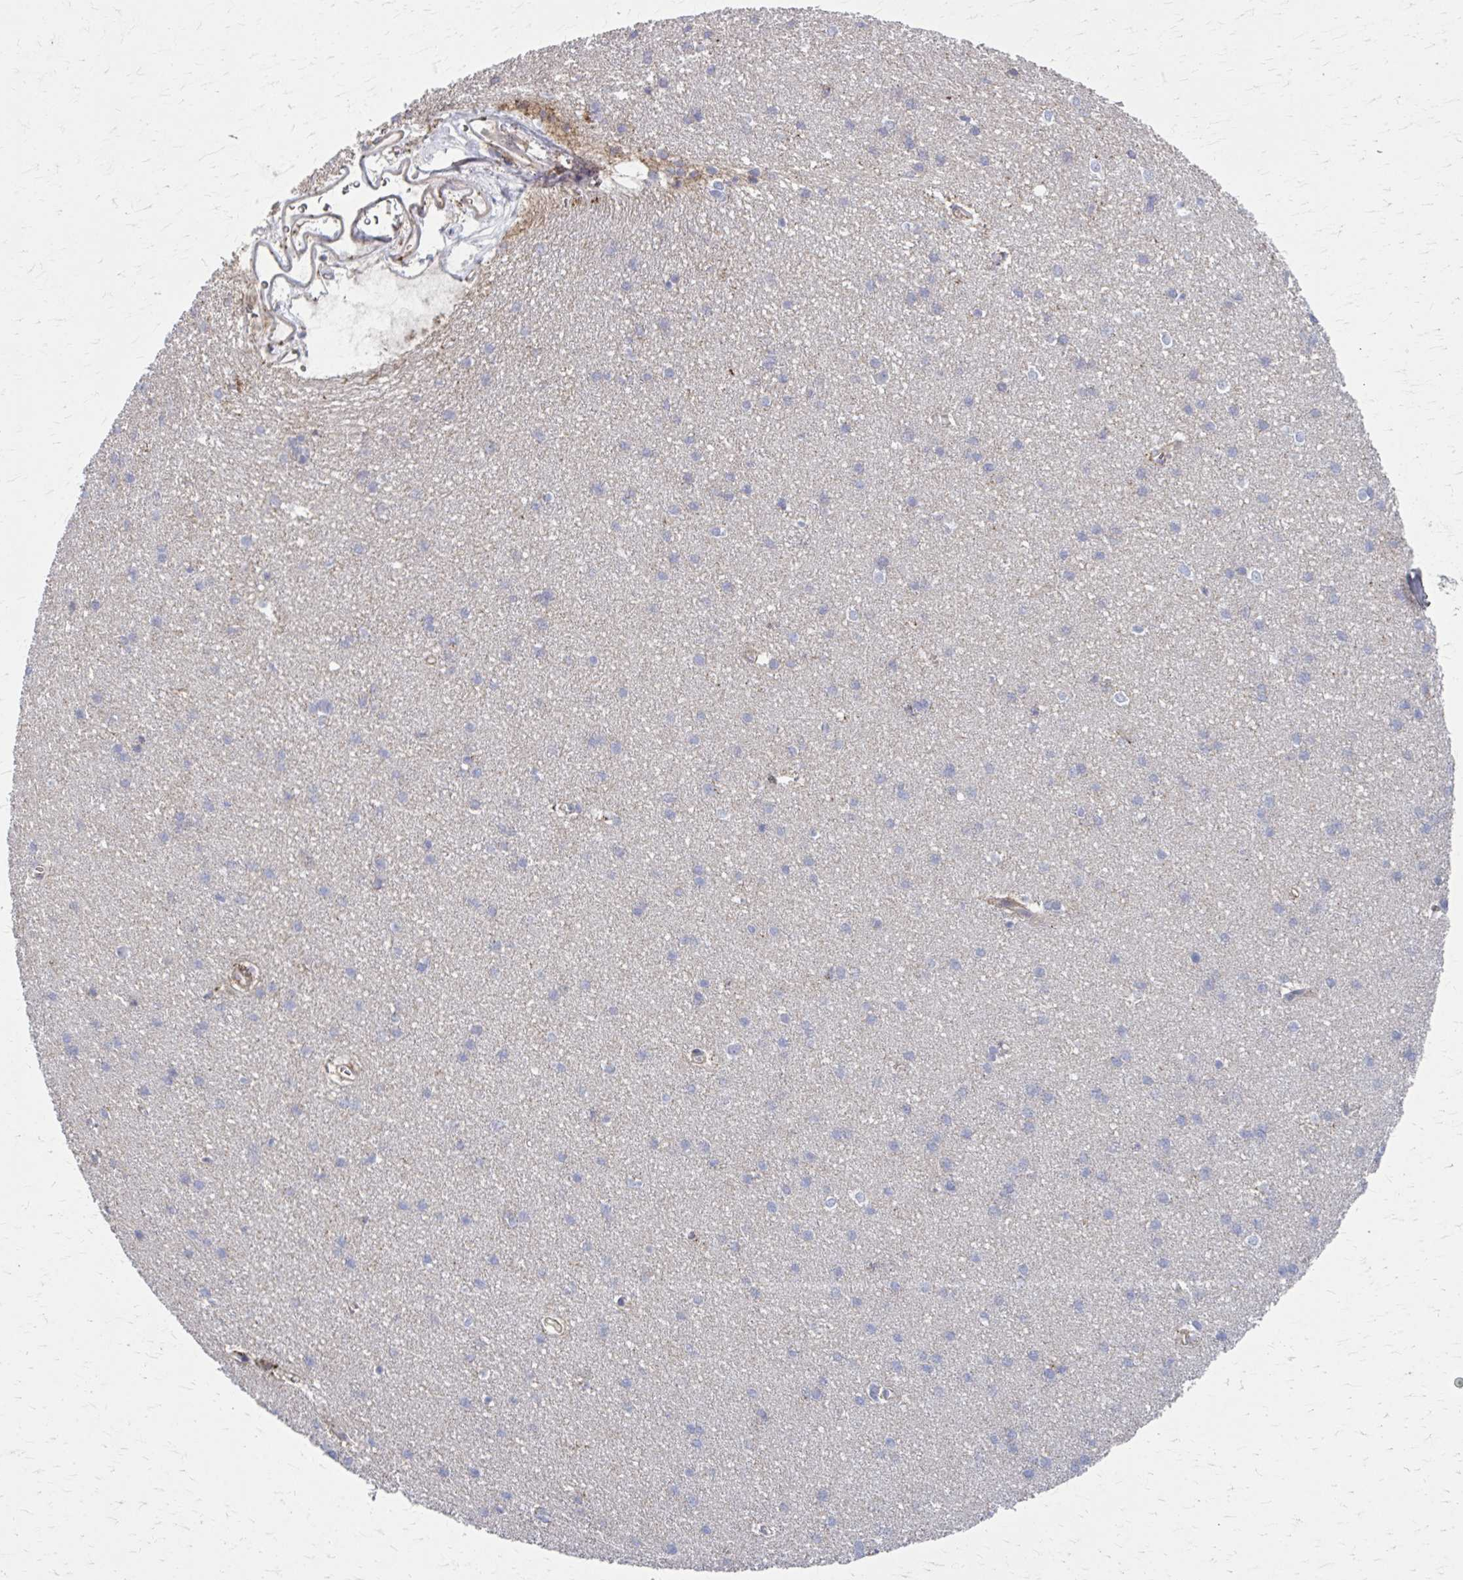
{"staining": {"intensity": "weak", "quantity": "25%-75%", "location": "cytoplasmic/membranous"}, "tissue": "cerebral cortex", "cell_type": "Endothelial cells", "image_type": "normal", "snomed": [{"axis": "morphology", "description": "Normal tissue, NOS"}, {"axis": "topography", "description": "Cerebral cortex"}], "caption": "Cerebral cortex stained for a protein (brown) displays weak cytoplasmic/membranous positive staining in approximately 25%-75% of endothelial cells.", "gene": "MMP14", "patient": {"sex": "male", "age": 37}}